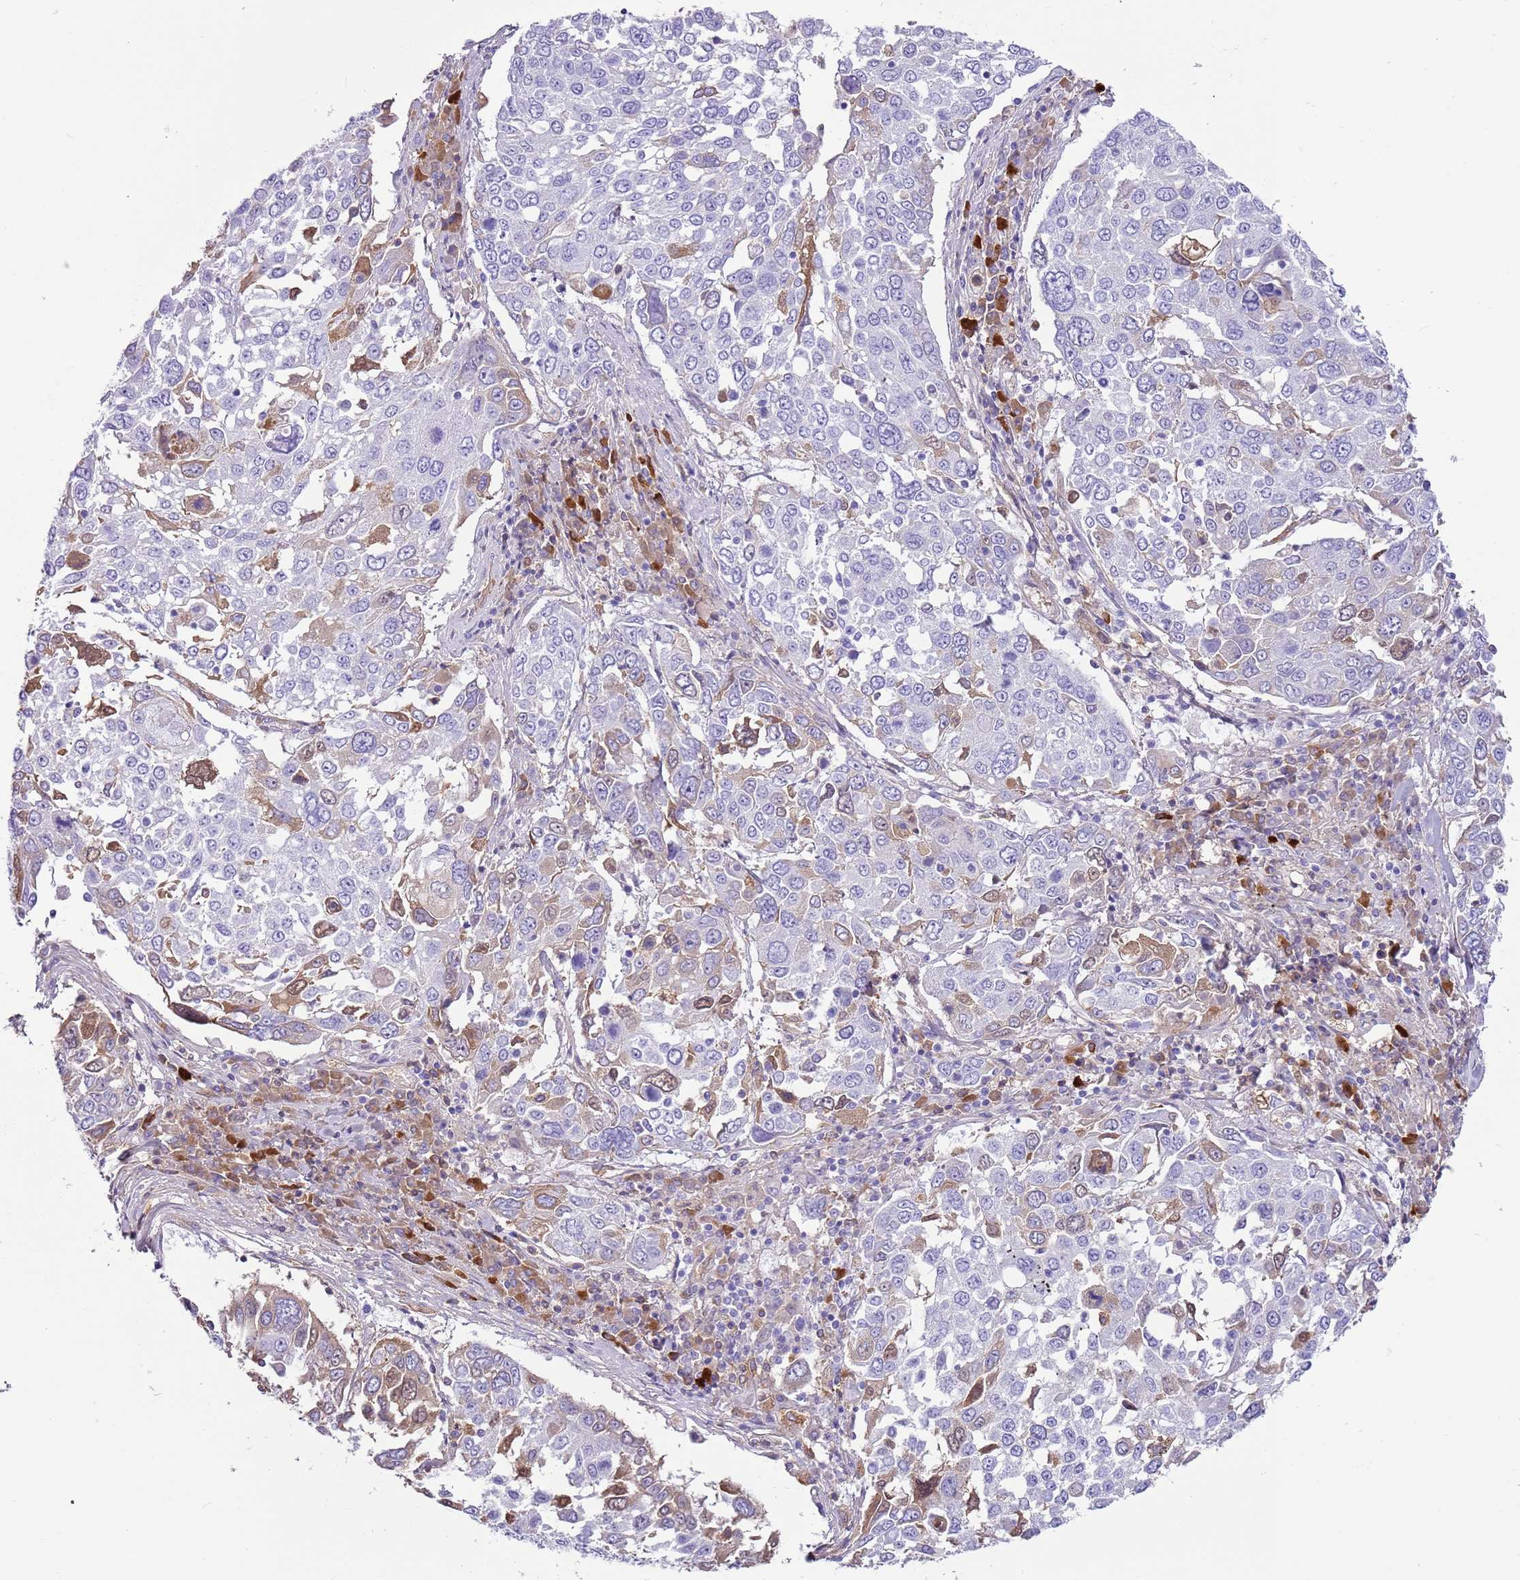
{"staining": {"intensity": "negative", "quantity": "none", "location": "none"}, "tissue": "lung cancer", "cell_type": "Tumor cells", "image_type": "cancer", "snomed": [{"axis": "morphology", "description": "Squamous cell carcinoma, NOS"}, {"axis": "topography", "description": "Lung"}], "caption": "IHC of lung cancer exhibits no positivity in tumor cells.", "gene": "IGKV3D-11", "patient": {"sex": "male", "age": 65}}